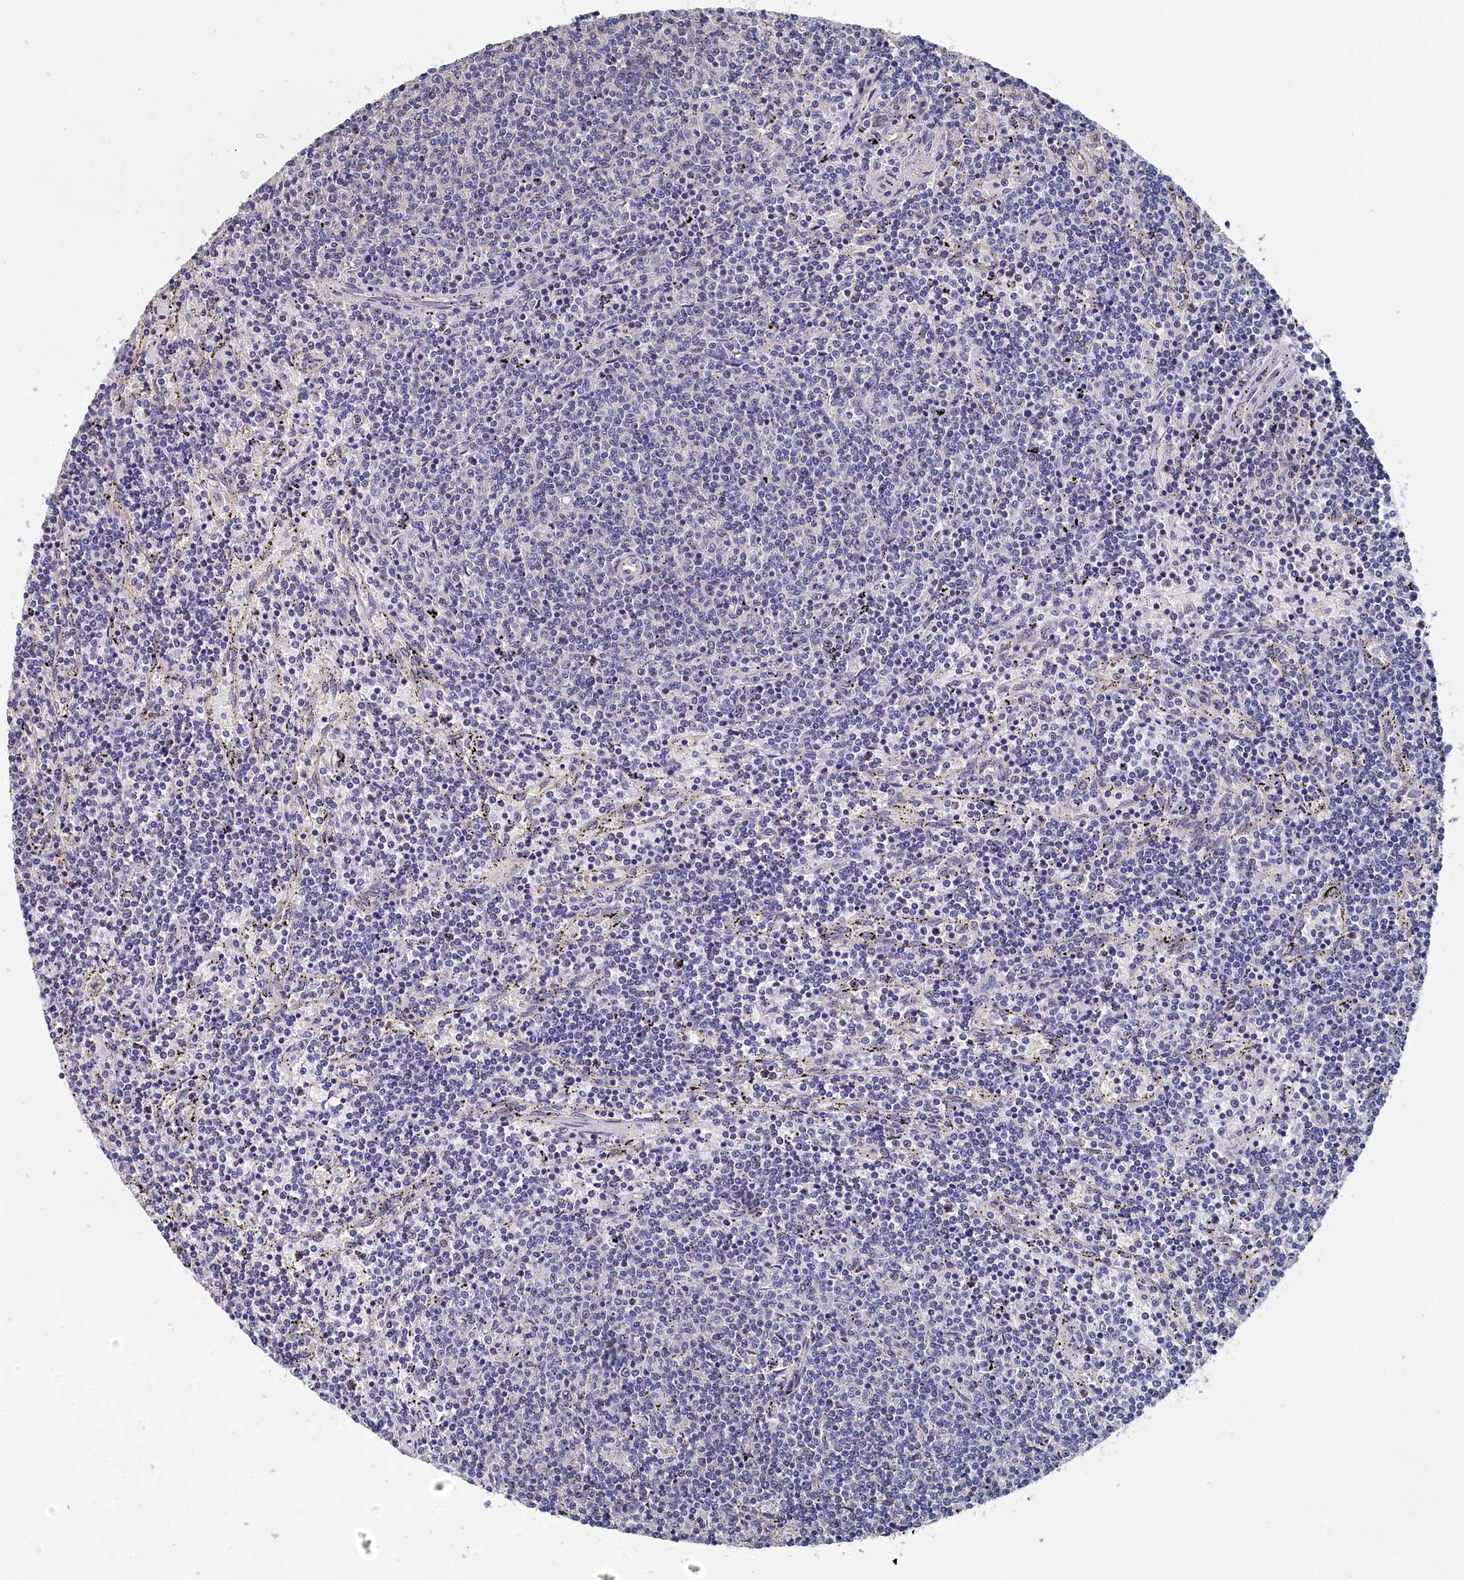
{"staining": {"intensity": "negative", "quantity": "none", "location": "none"}, "tissue": "lymphoma", "cell_type": "Tumor cells", "image_type": "cancer", "snomed": [{"axis": "morphology", "description": "Malignant lymphoma, non-Hodgkin's type, Low grade"}, {"axis": "topography", "description": "Spleen"}], "caption": "Immunohistochemistry image of neoplastic tissue: lymphoma stained with DAB (3,3'-diaminobenzidine) reveals no significant protein expression in tumor cells. Brightfield microscopy of immunohistochemistry stained with DAB (brown) and hematoxylin (blue), captured at high magnification.", "gene": "BHMT", "patient": {"sex": "female", "age": 50}}